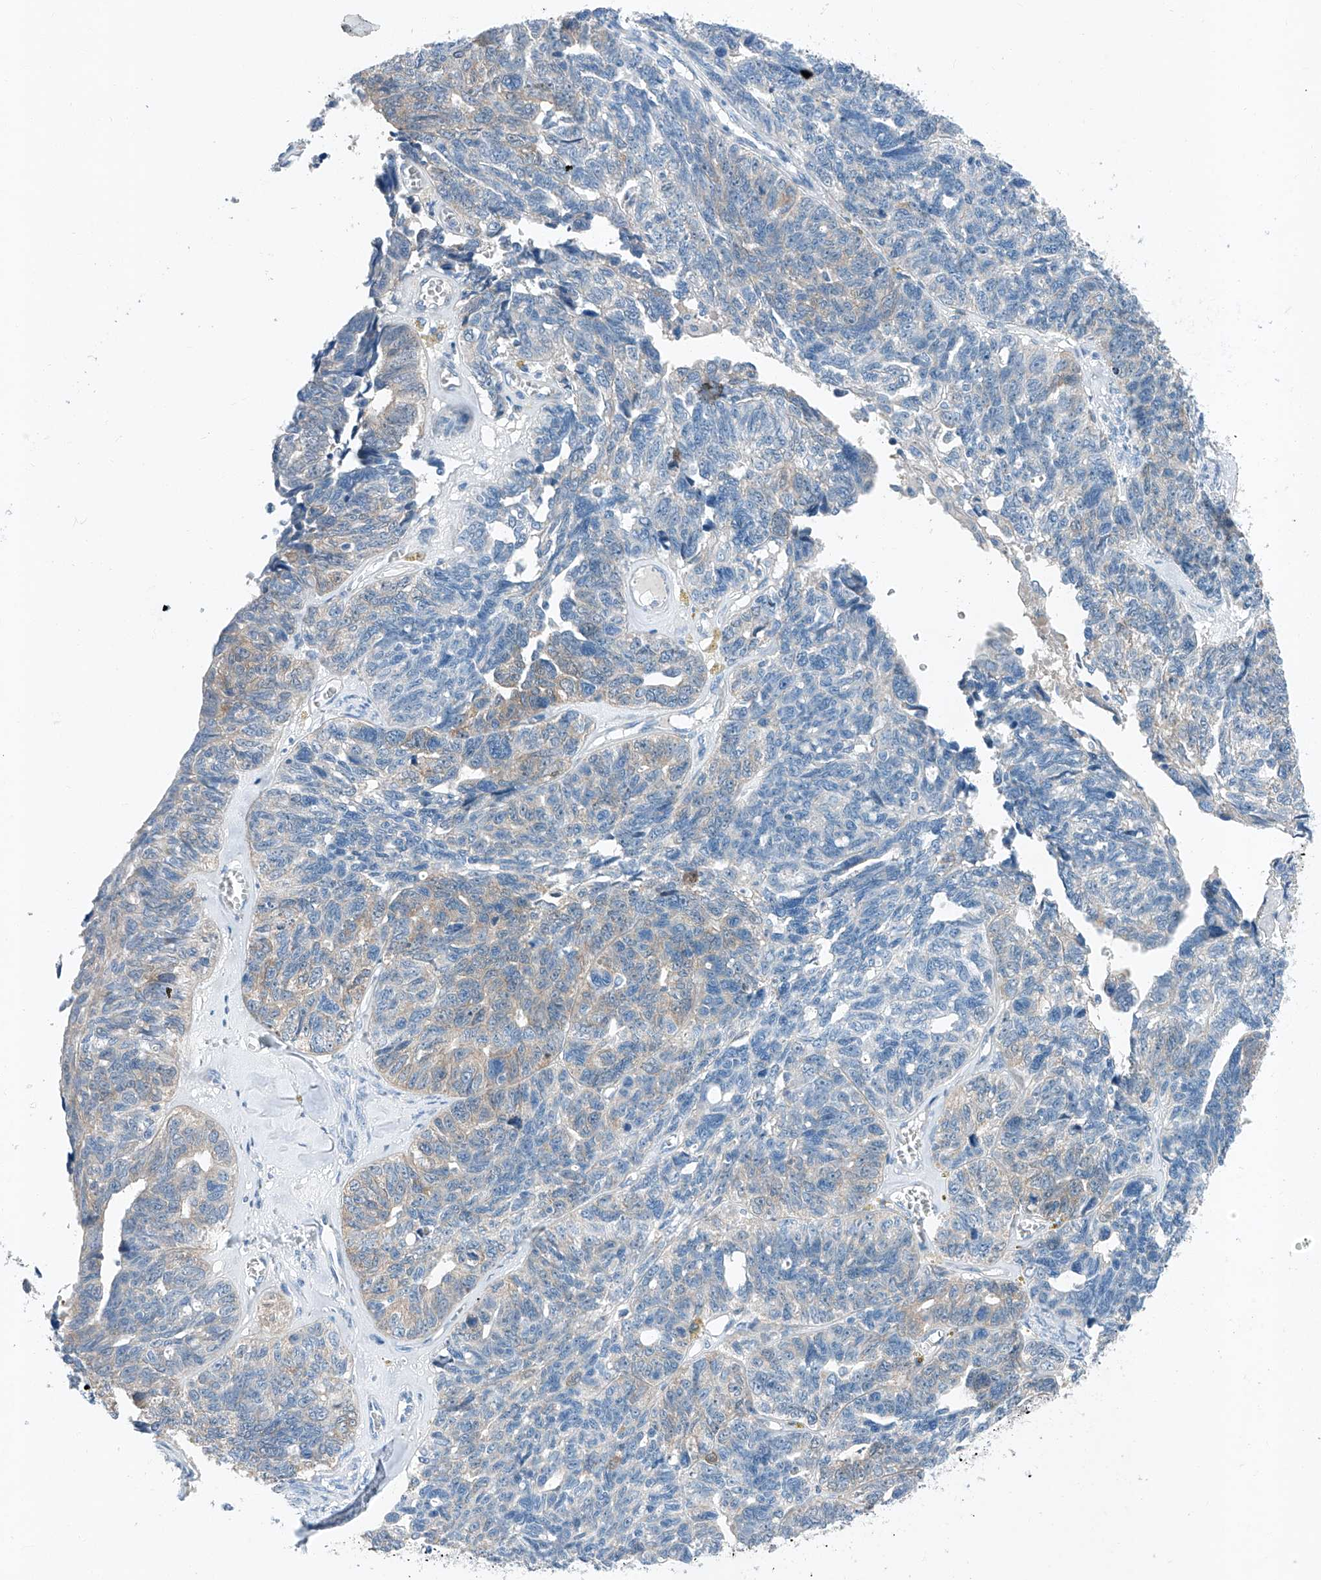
{"staining": {"intensity": "negative", "quantity": "none", "location": "none"}, "tissue": "ovarian cancer", "cell_type": "Tumor cells", "image_type": "cancer", "snomed": [{"axis": "morphology", "description": "Cystadenocarcinoma, serous, NOS"}, {"axis": "topography", "description": "Ovary"}], "caption": "This is an IHC histopathology image of human ovarian cancer. There is no expression in tumor cells.", "gene": "MDGA1", "patient": {"sex": "female", "age": 79}}